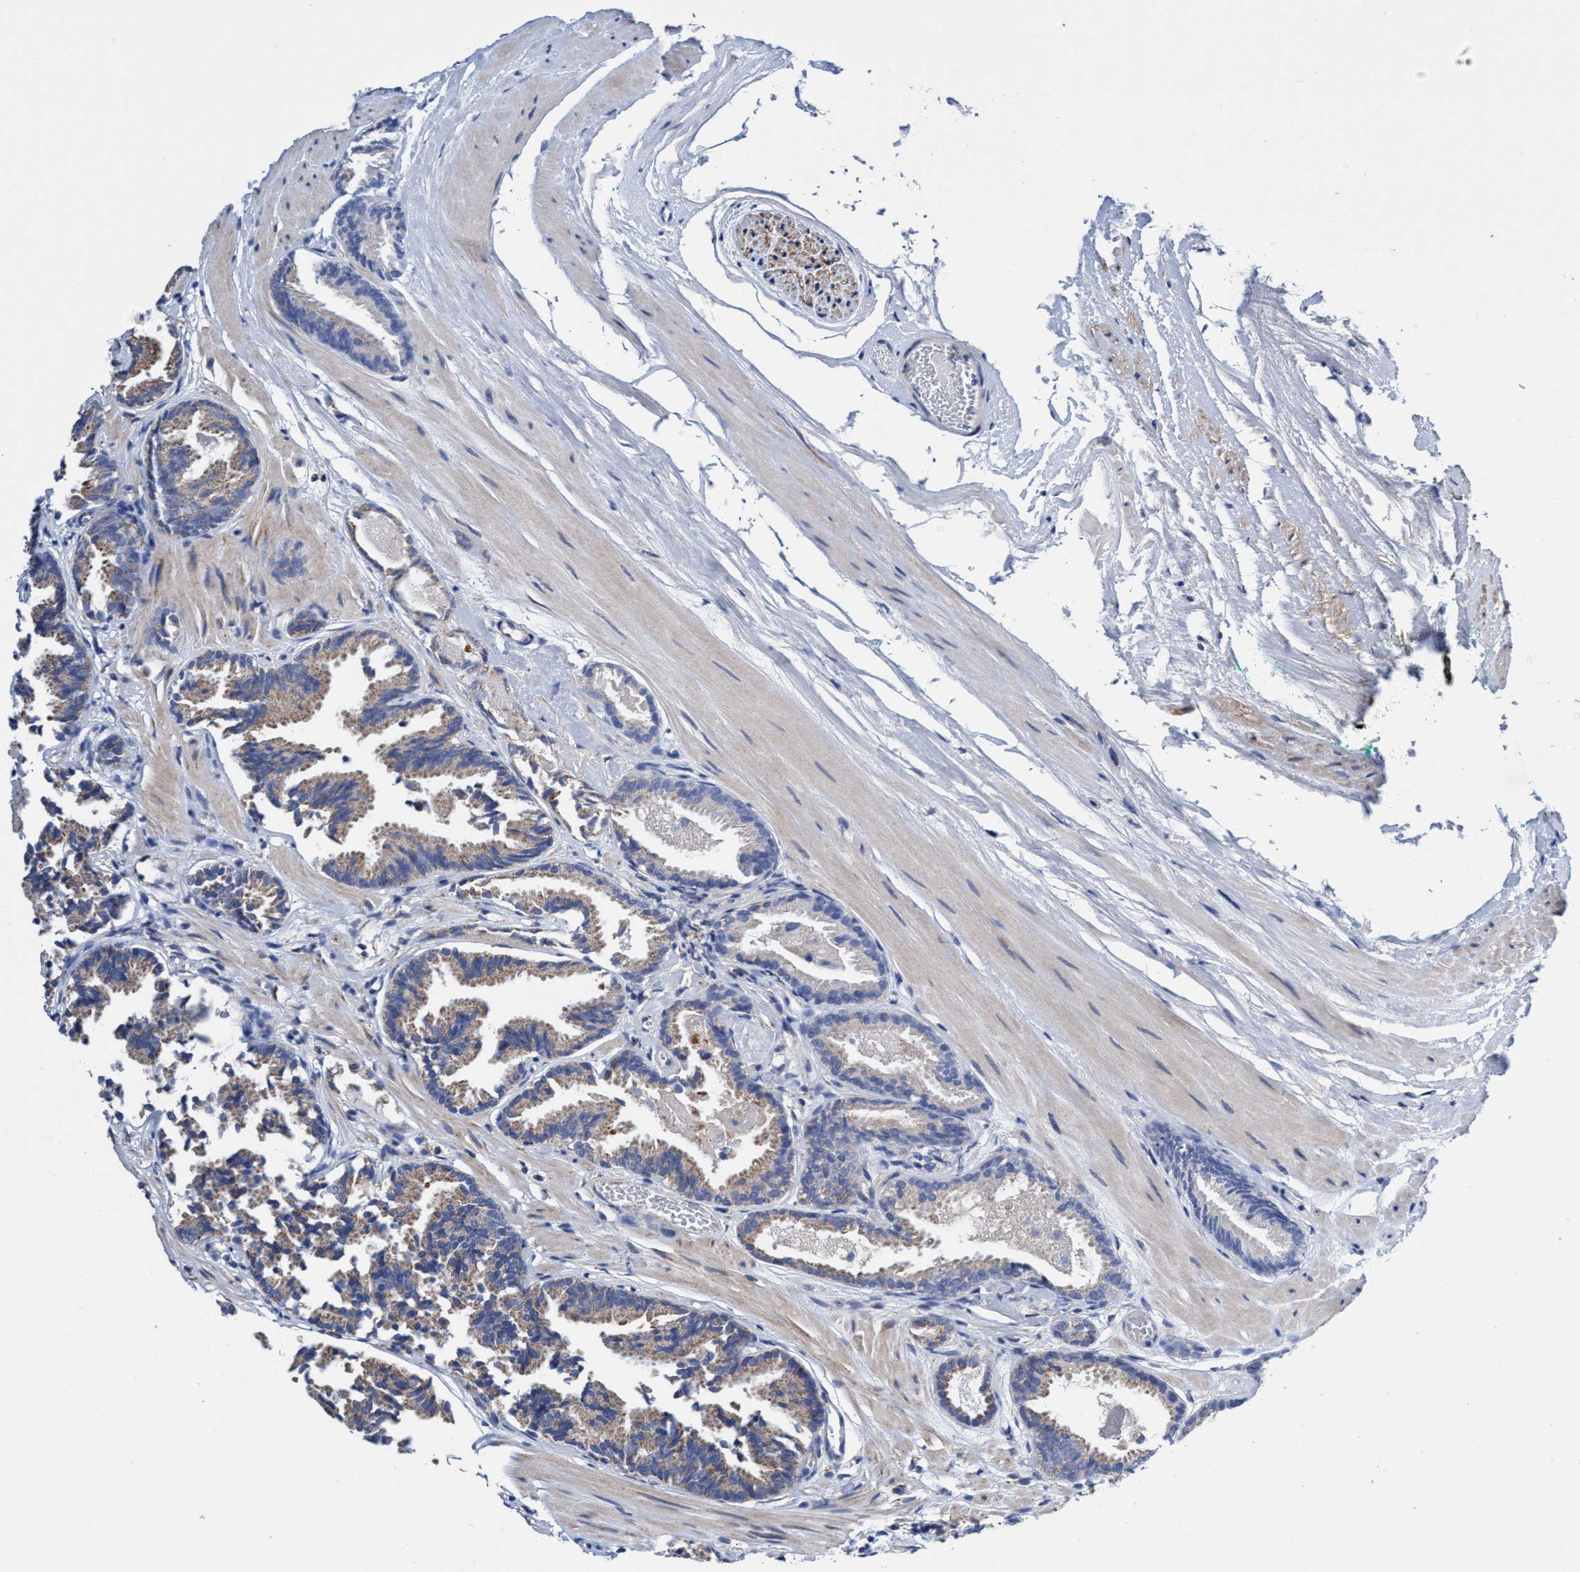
{"staining": {"intensity": "moderate", "quantity": "25%-75%", "location": "cytoplasmic/membranous"}, "tissue": "prostate cancer", "cell_type": "Tumor cells", "image_type": "cancer", "snomed": [{"axis": "morphology", "description": "Adenocarcinoma, Low grade"}, {"axis": "topography", "description": "Prostate"}], "caption": "Immunohistochemical staining of prostate adenocarcinoma (low-grade) exhibits medium levels of moderate cytoplasmic/membranous protein expression in about 25%-75% of tumor cells.", "gene": "ZNF750", "patient": {"sex": "male", "age": 51}}